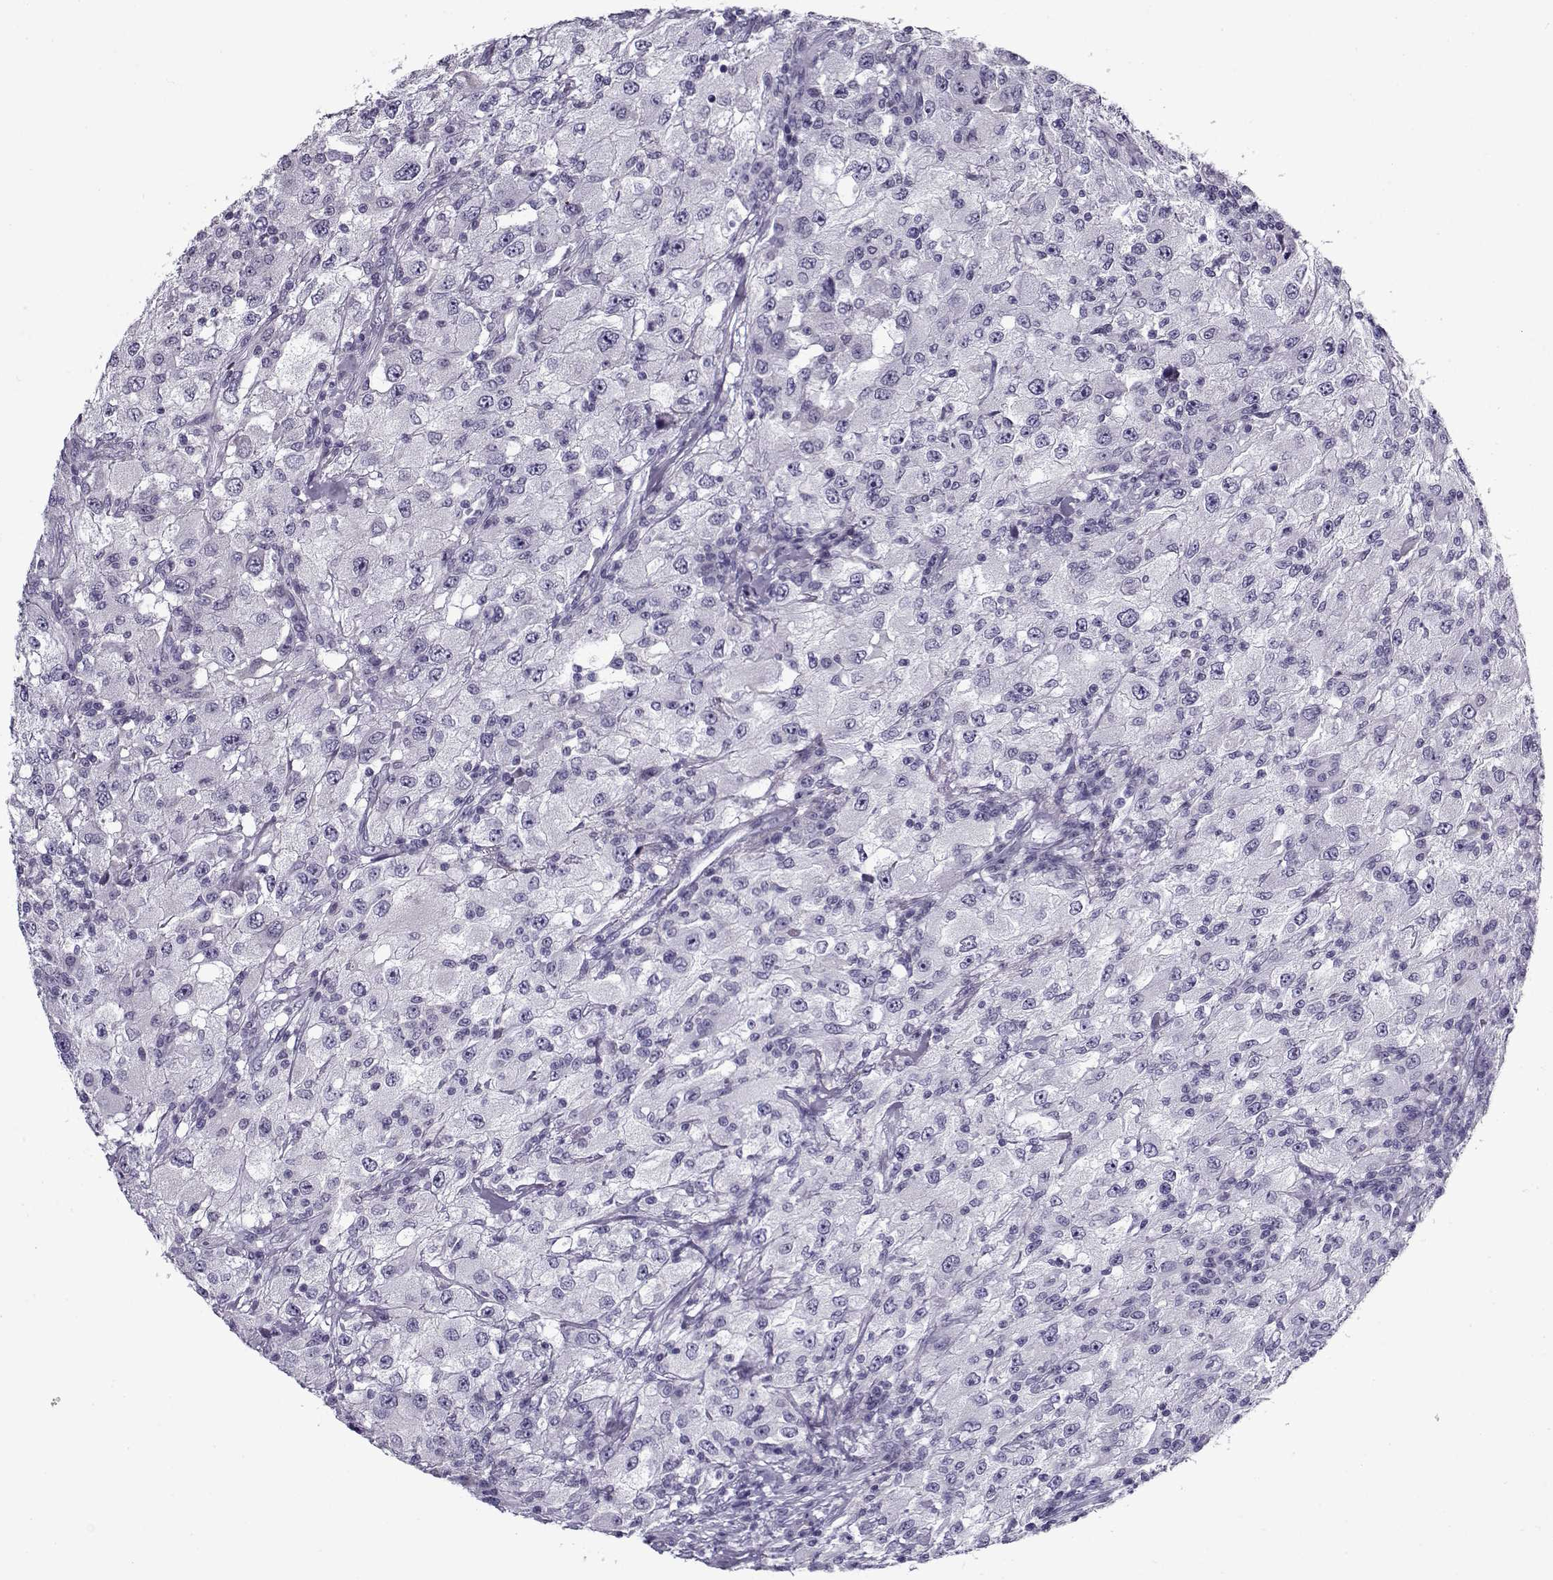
{"staining": {"intensity": "negative", "quantity": "none", "location": "none"}, "tissue": "renal cancer", "cell_type": "Tumor cells", "image_type": "cancer", "snomed": [{"axis": "morphology", "description": "Adenocarcinoma, NOS"}, {"axis": "topography", "description": "Kidney"}], "caption": "The histopathology image shows no staining of tumor cells in renal adenocarcinoma.", "gene": "GAGE2A", "patient": {"sex": "female", "age": 67}}